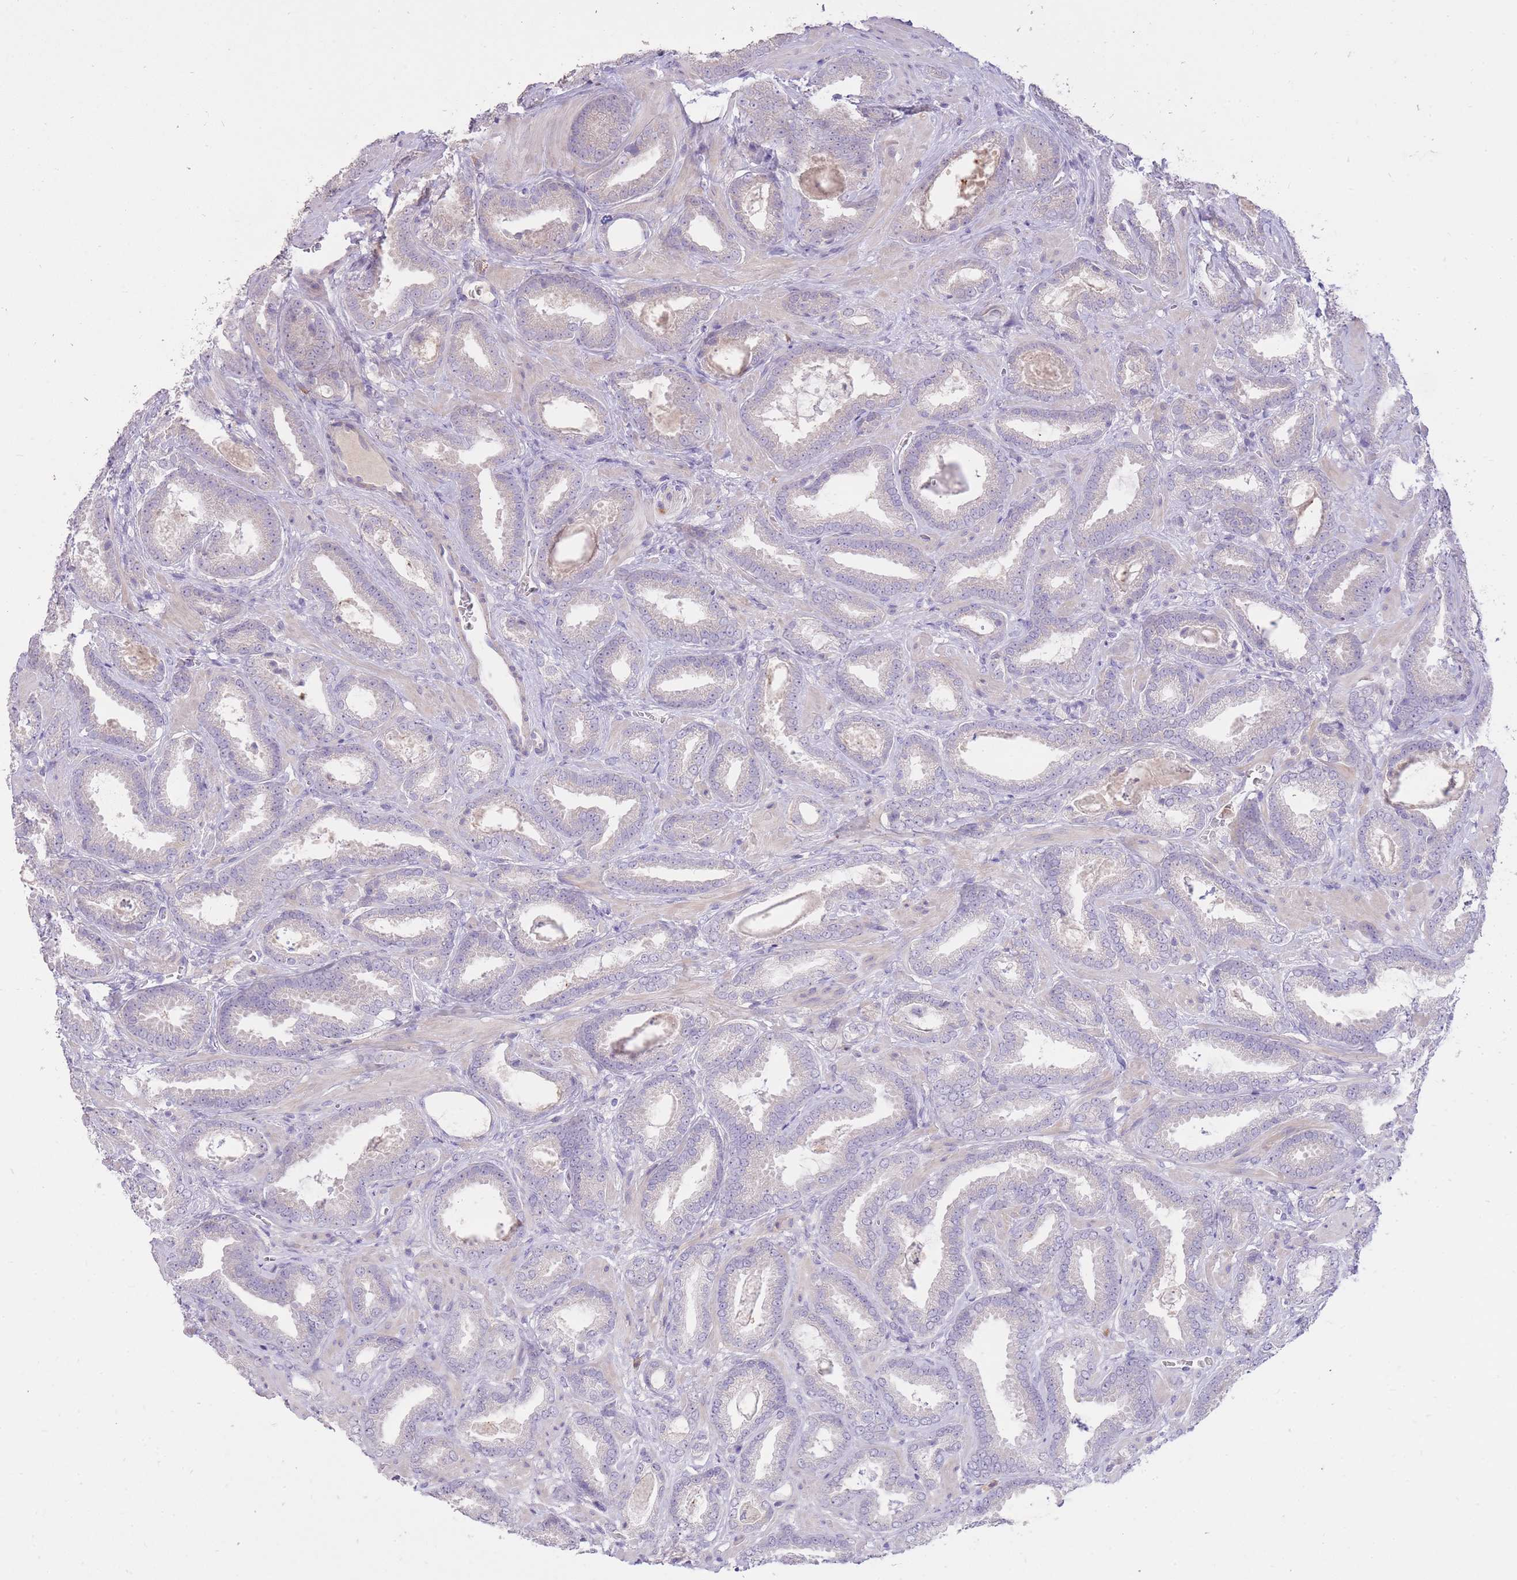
{"staining": {"intensity": "negative", "quantity": "none", "location": "none"}, "tissue": "prostate cancer", "cell_type": "Tumor cells", "image_type": "cancer", "snomed": [{"axis": "morphology", "description": "Adenocarcinoma, Low grade"}, {"axis": "topography", "description": "Prostate"}], "caption": "Immunohistochemistry image of neoplastic tissue: human prostate cancer (adenocarcinoma (low-grade)) stained with DAB shows no significant protein positivity in tumor cells.", "gene": "FRG2C", "patient": {"sex": "male", "age": 62}}